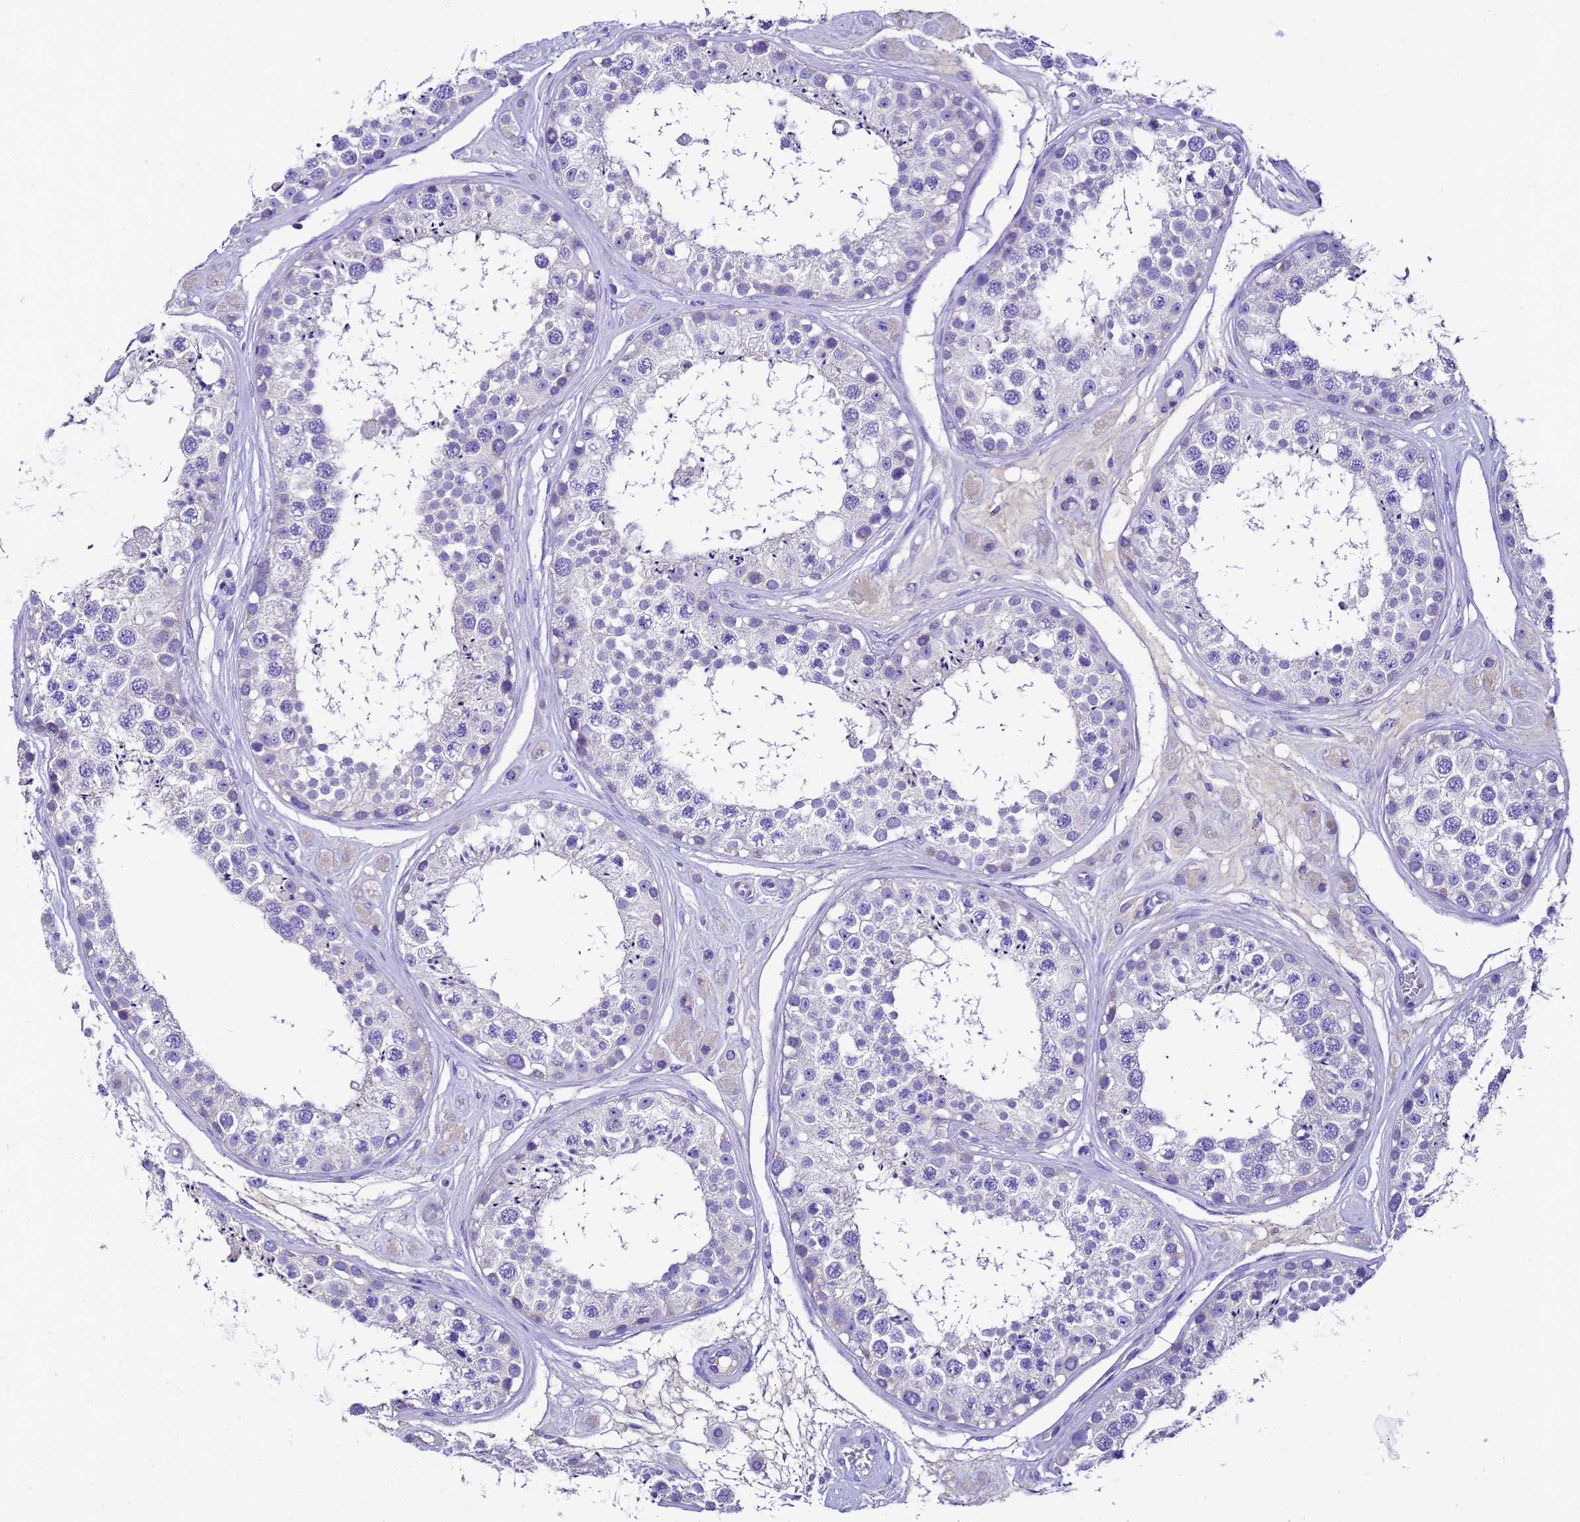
{"staining": {"intensity": "negative", "quantity": "none", "location": "none"}, "tissue": "testis", "cell_type": "Cells in seminiferous ducts", "image_type": "normal", "snomed": [{"axis": "morphology", "description": "Normal tissue, NOS"}, {"axis": "topography", "description": "Testis"}], "caption": "This is an immunohistochemistry micrograph of unremarkable human testis. There is no positivity in cells in seminiferous ducts.", "gene": "UGT2A1", "patient": {"sex": "male", "age": 25}}